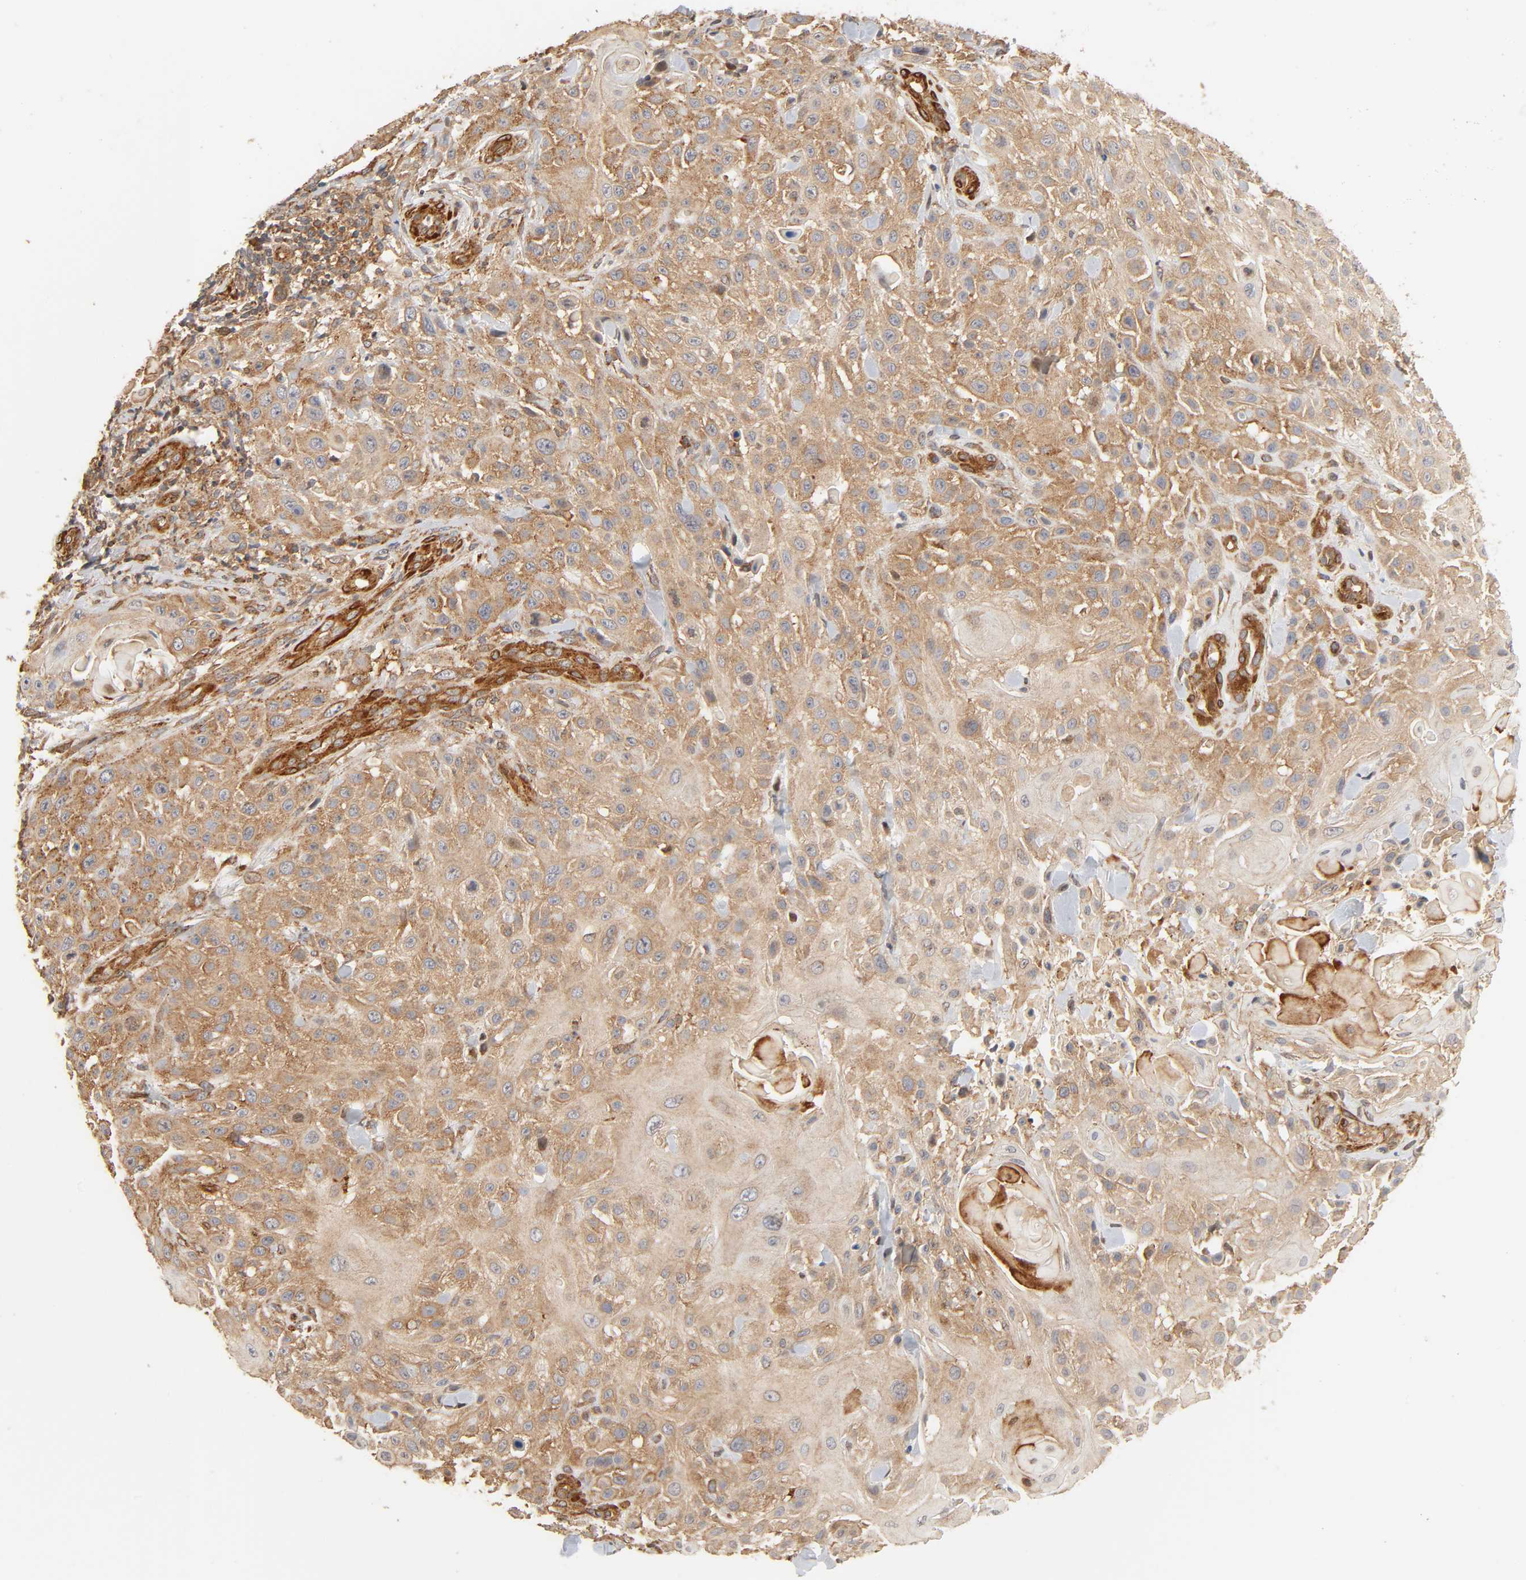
{"staining": {"intensity": "moderate", "quantity": ">75%", "location": "cytoplasmic/membranous"}, "tissue": "skin cancer", "cell_type": "Tumor cells", "image_type": "cancer", "snomed": [{"axis": "morphology", "description": "Squamous cell carcinoma, NOS"}, {"axis": "topography", "description": "Skin"}], "caption": "Immunohistochemical staining of skin cancer shows moderate cytoplasmic/membranous protein positivity in about >75% of tumor cells.", "gene": "NEMF", "patient": {"sex": "female", "age": 42}}